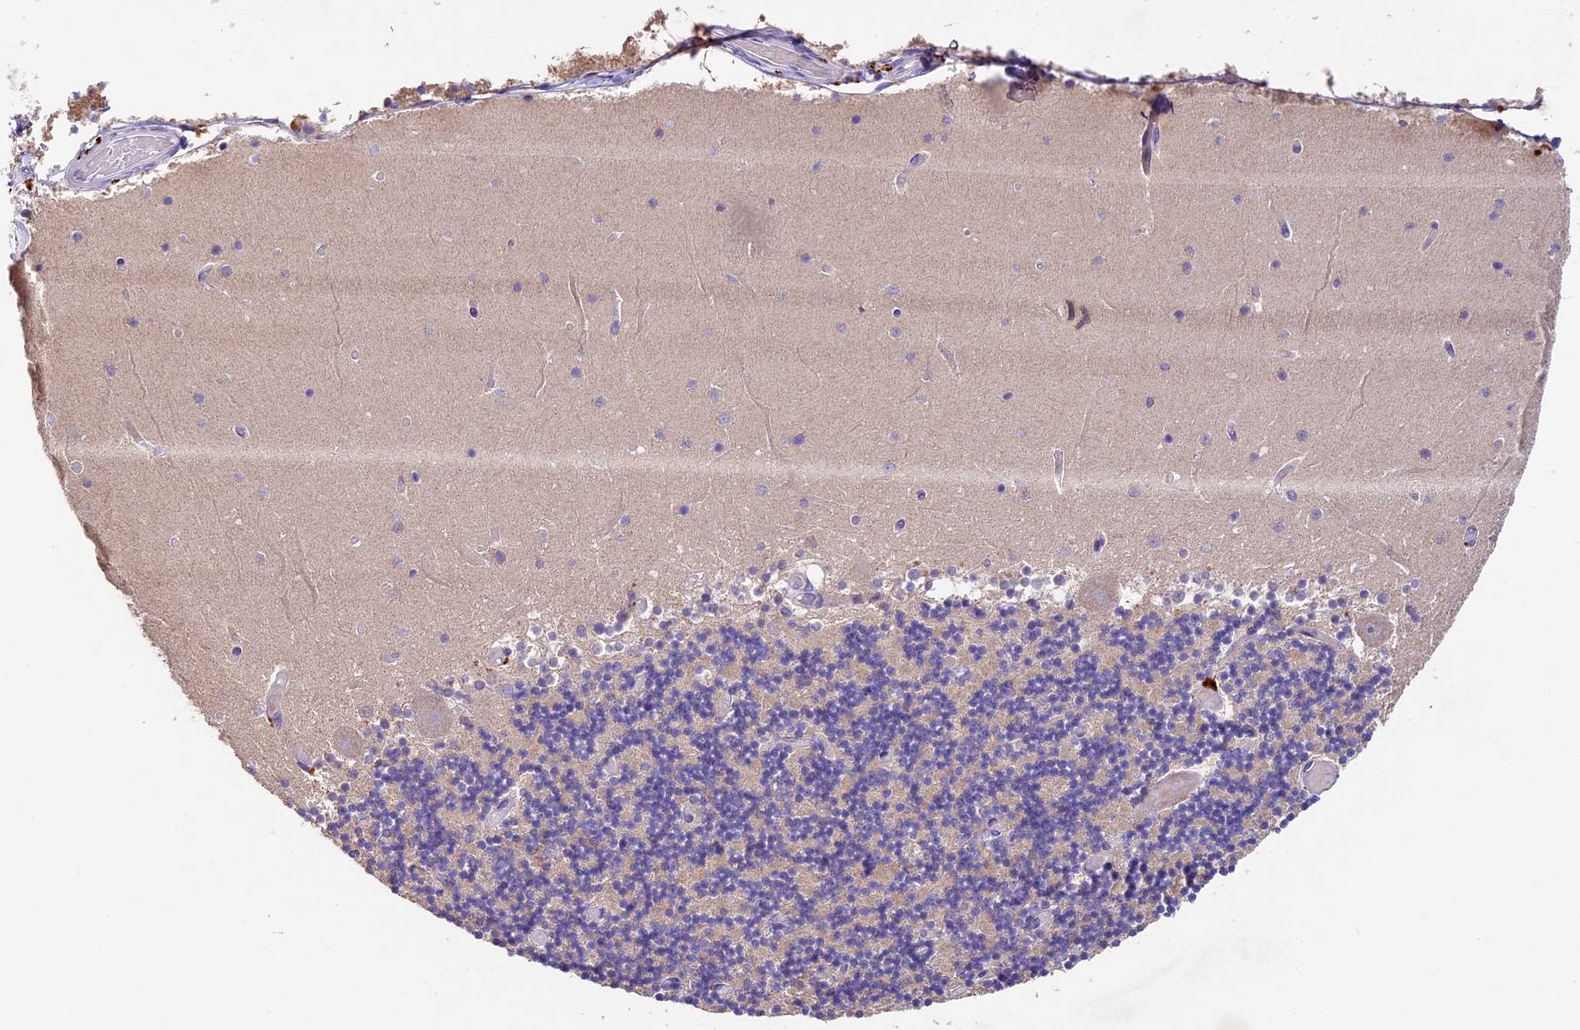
{"staining": {"intensity": "negative", "quantity": "none", "location": "none"}, "tissue": "cerebellum", "cell_type": "Cells in granular layer", "image_type": "normal", "snomed": [{"axis": "morphology", "description": "Normal tissue, NOS"}, {"axis": "topography", "description": "Cerebellum"}], "caption": "Histopathology image shows no protein positivity in cells in granular layer of benign cerebellum. Brightfield microscopy of immunohistochemistry (IHC) stained with DAB (brown) and hematoxylin (blue), captured at high magnification.", "gene": "PMPCB", "patient": {"sex": "female", "age": 28}}